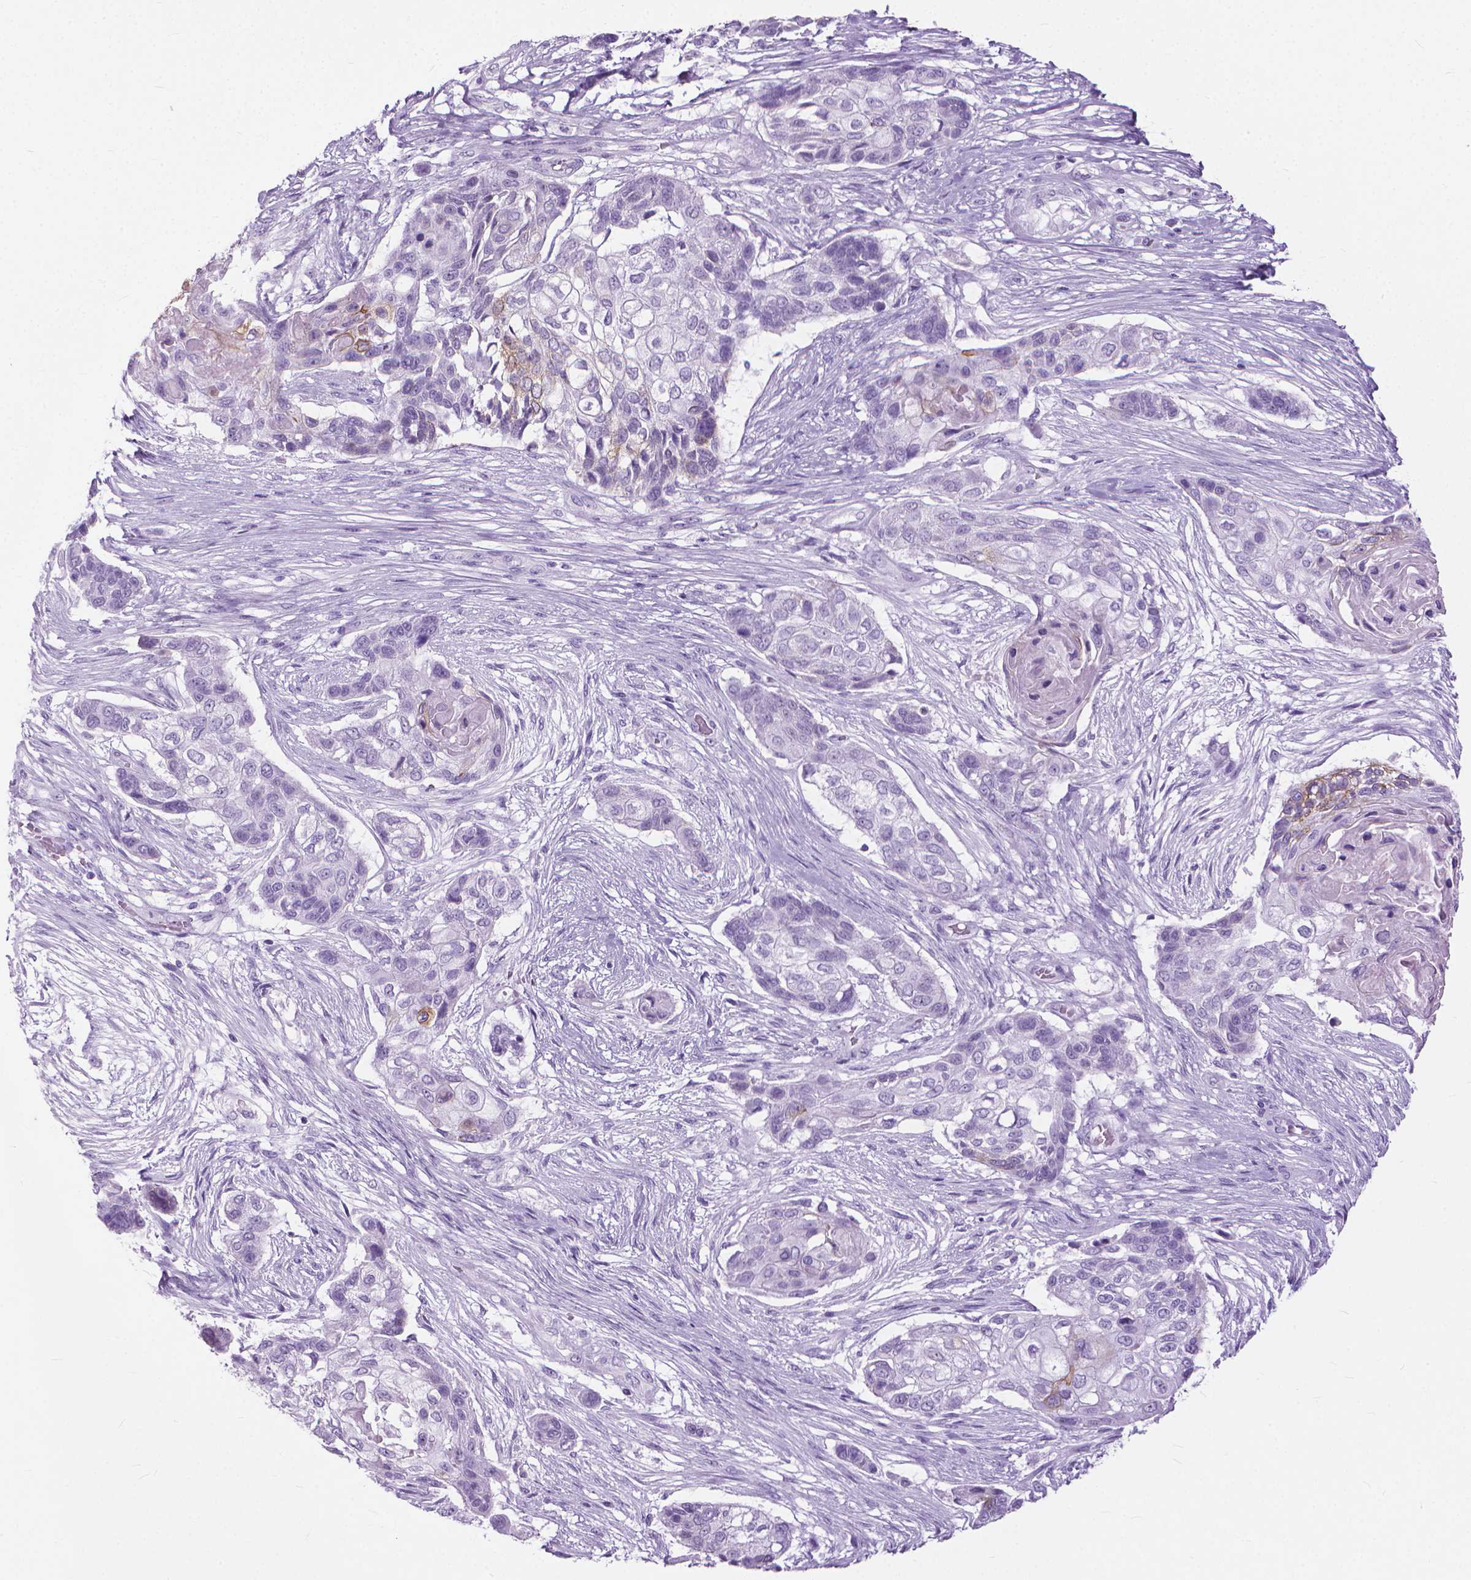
{"staining": {"intensity": "negative", "quantity": "none", "location": "none"}, "tissue": "lung cancer", "cell_type": "Tumor cells", "image_type": "cancer", "snomed": [{"axis": "morphology", "description": "Squamous cell carcinoma, NOS"}, {"axis": "topography", "description": "Lung"}], "caption": "There is no significant positivity in tumor cells of squamous cell carcinoma (lung). (Stains: DAB (3,3'-diaminobenzidine) immunohistochemistry with hematoxylin counter stain, Microscopy: brightfield microscopy at high magnification).", "gene": "HTR2B", "patient": {"sex": "male", "age": 69}}